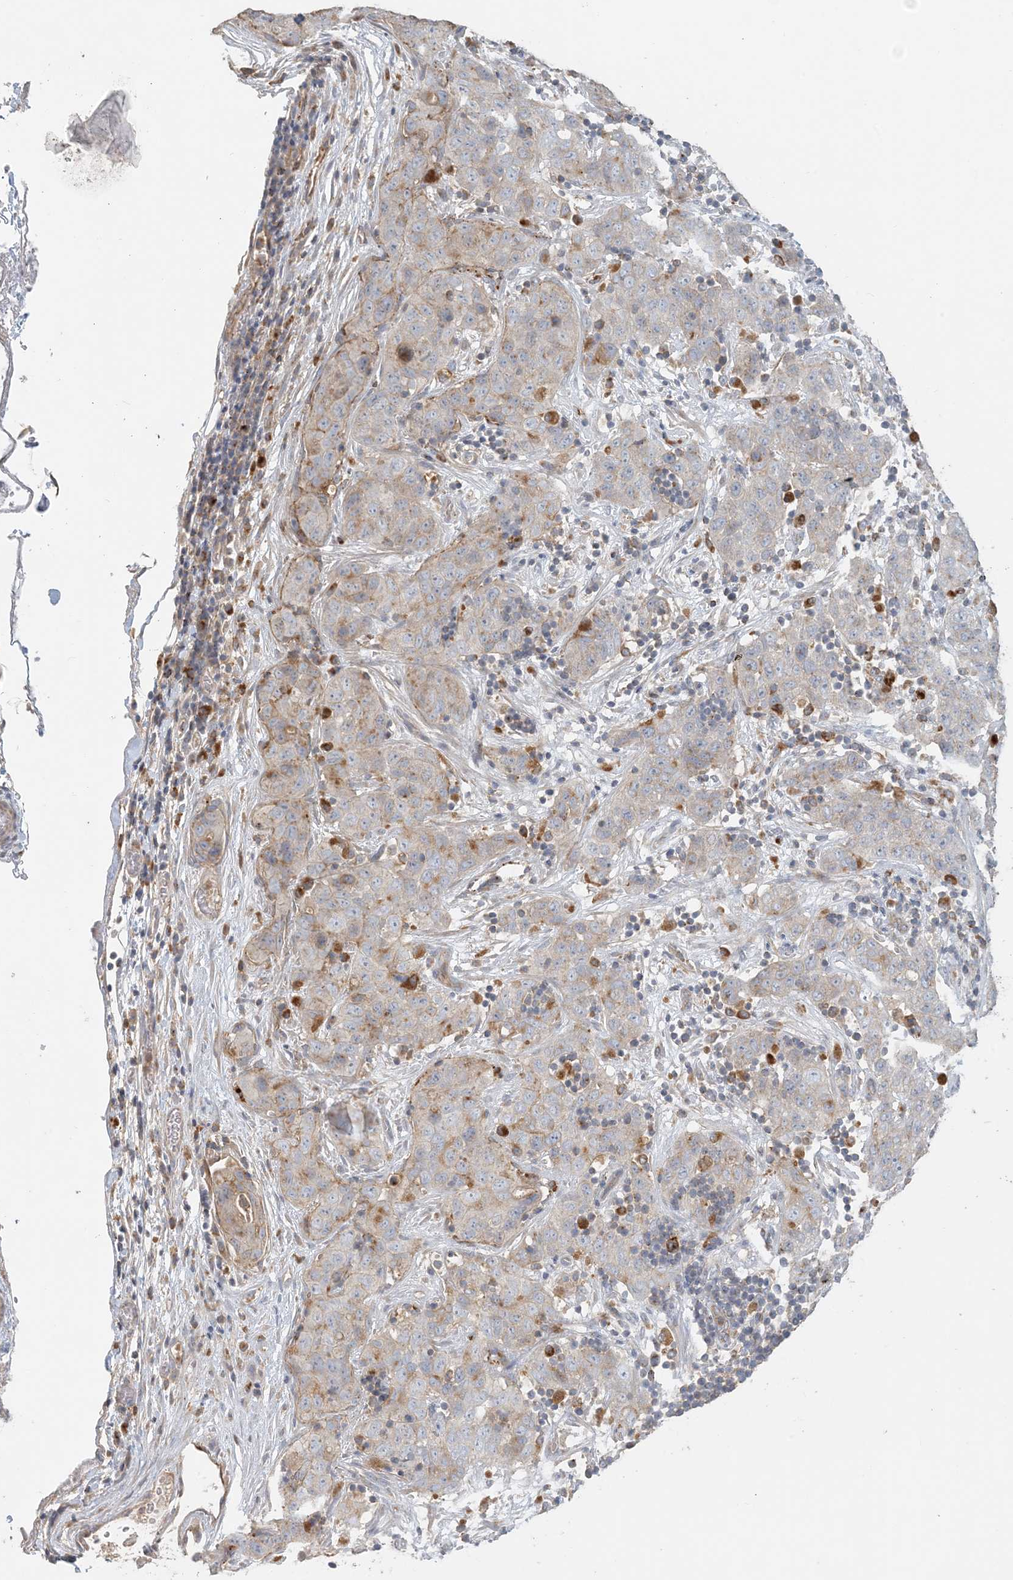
{"staining": {"intensity": "weak", "quantity": "25%-75%", "location": "cytoplasmic/membranous"}, "tissue": "stomach cancer", "cell_type": "Tumor cells", "image_type": "cancer", "snomed": [{"axis": "morphology", "description": "Normal tissue, NOS"}, {"axis": "morphology", "description": "Adenocarcinoma, NOS"}, {"axis": "topography", "description": "Lymph node"}, {"axis": "topography", "description": "Stomach"}], "caption": "Tumor cells reveal low levels of weak cytoplasmic/membranous expression in approximately 25%-75% of cells in stomach cancer.", "gene": "SPPL2A", "patient": {"sex": "male", "age": 48}}